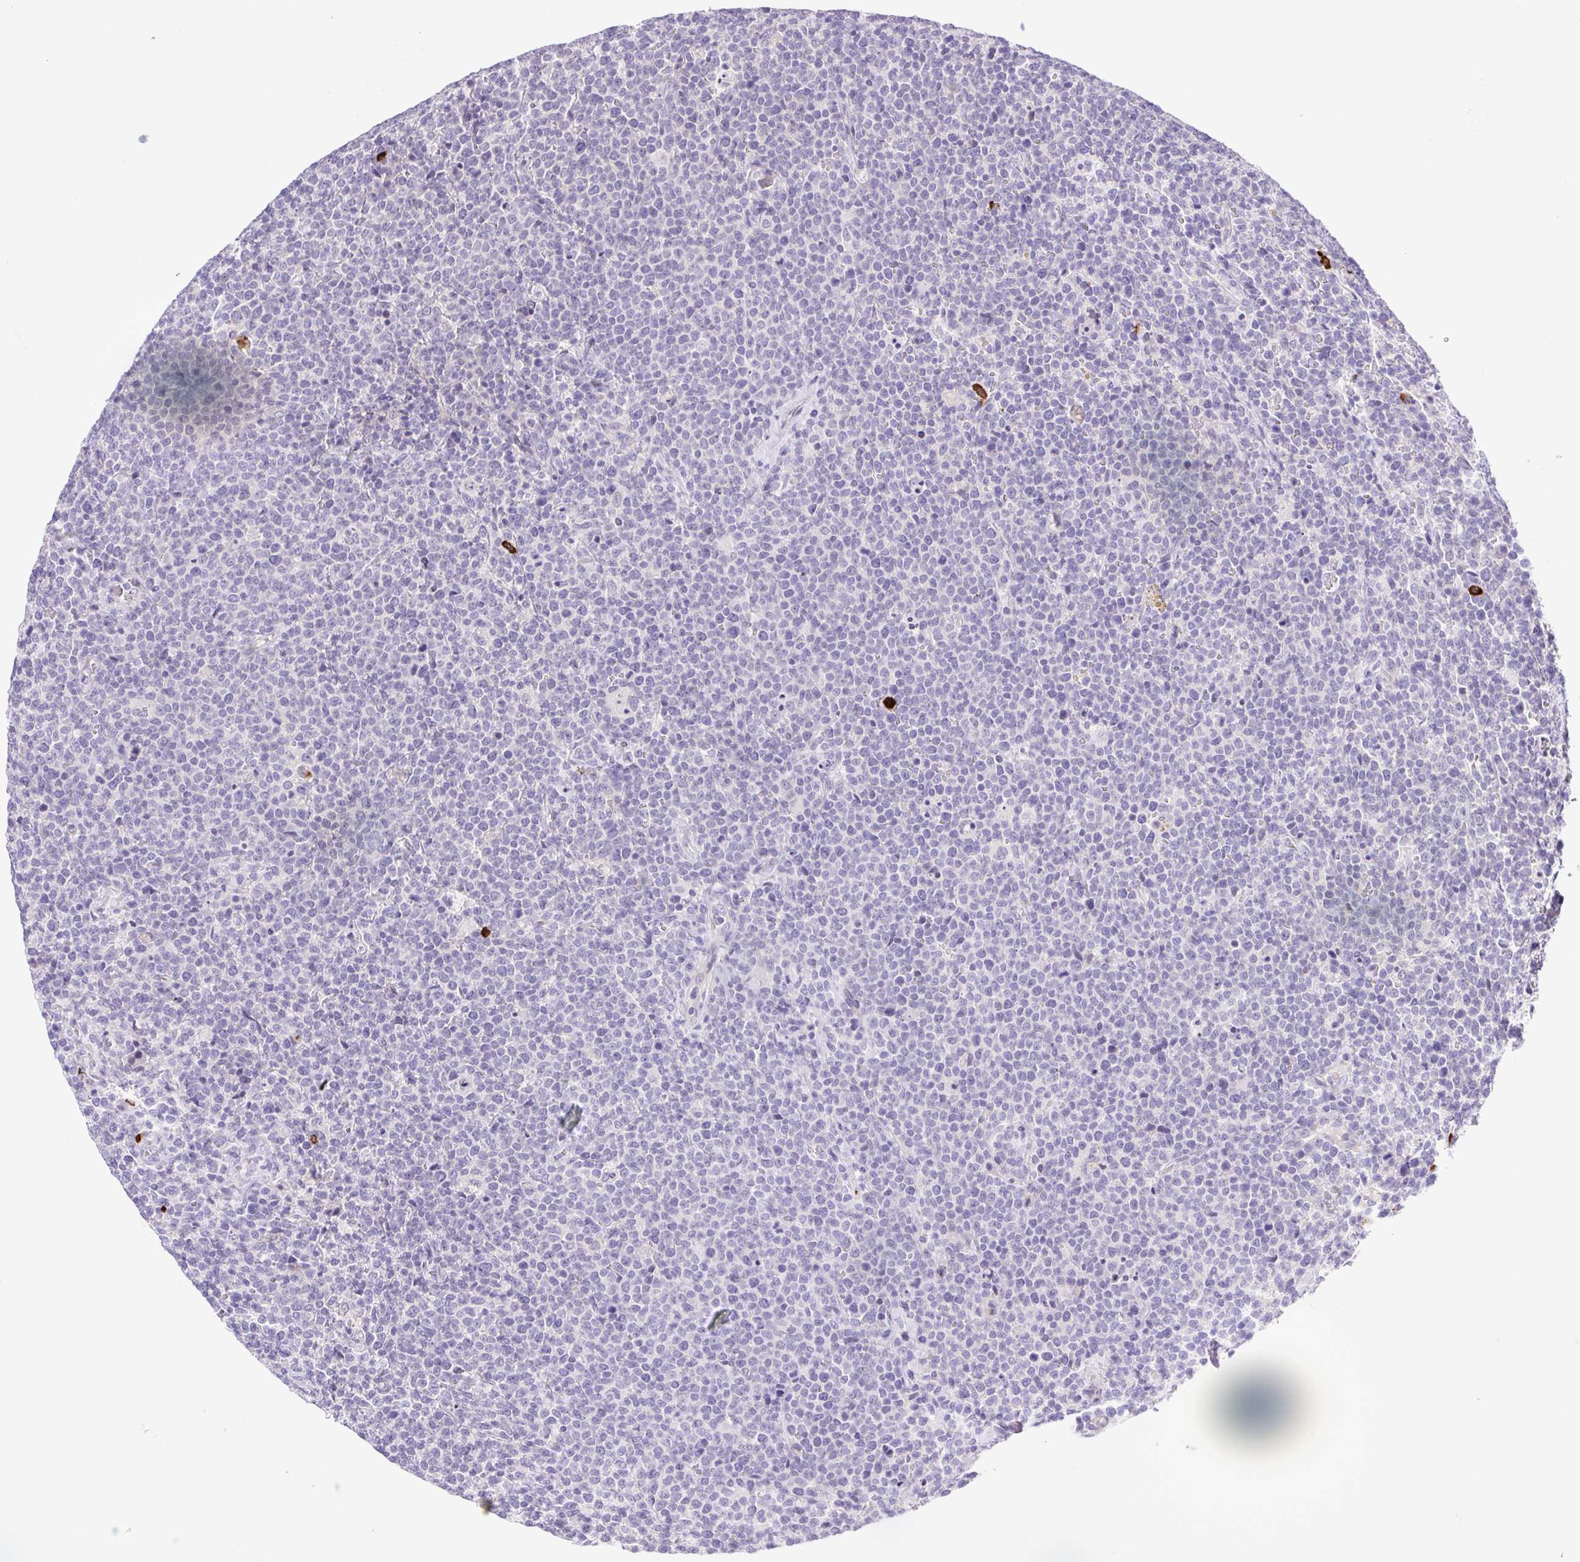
{"staining": {"intensity": "negative", "quantity": "none", "location": "none"}, "tissue": "lymphoma", "cell_type": "Tumor cells", "image_type": "cancer", "snomed": [{"axis": "morphology", "description": "Malignant lymphoma, non-Hodgkin's type, High grade"}, {"axis": "topography", "description": "Lymph node"}], "caption": "High magnification brightfield microscopy of high-grade malignant lymphoma, non-Hodgkin's type stained with DAB (brown) and counterstained with hematoxylin (blue): tumor cells show no significant positivity.", "gene": "FAM177B", "patient": {"sex": "male", "age": 61}}